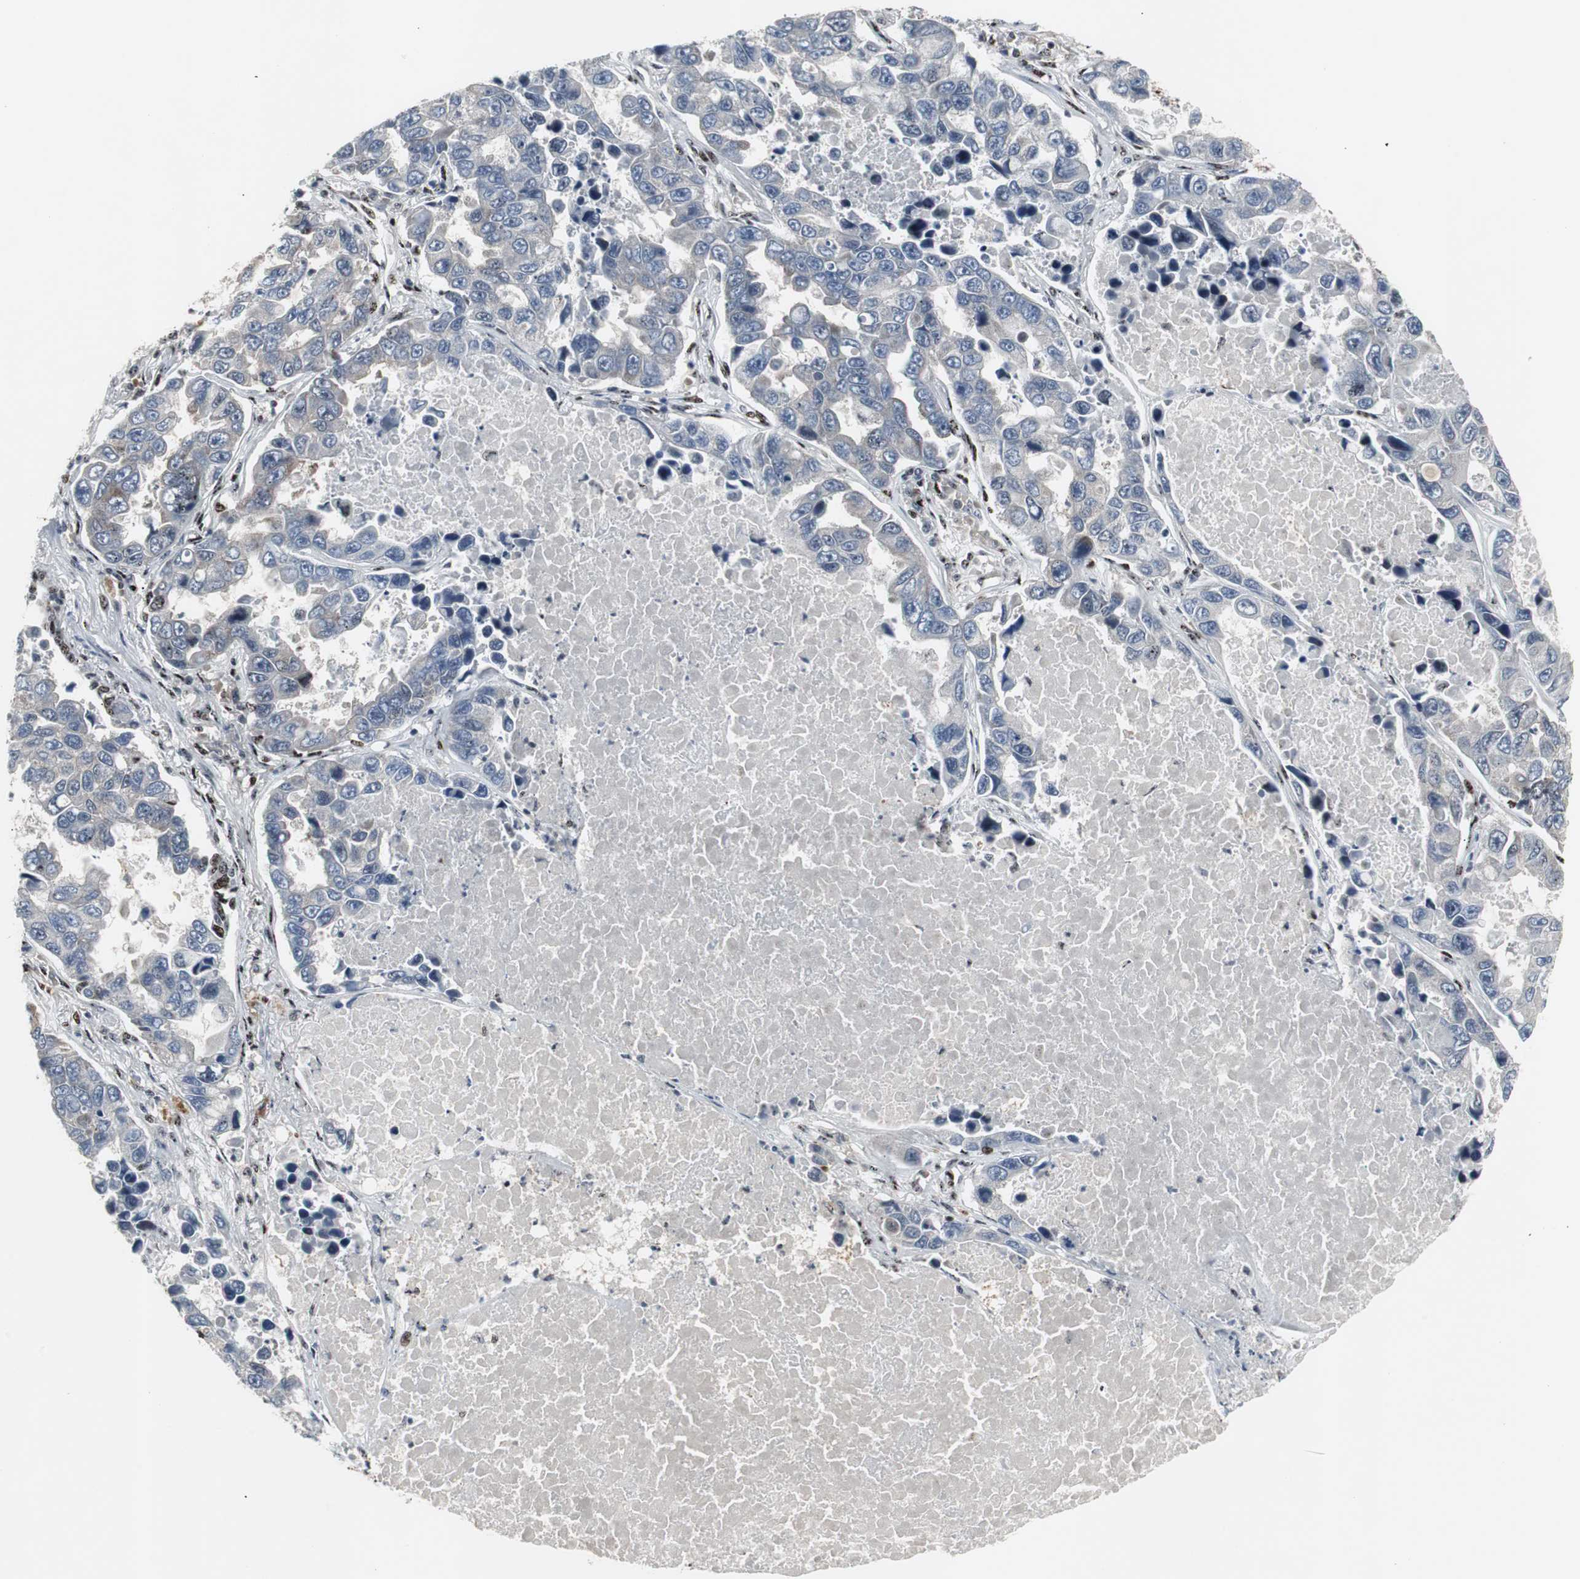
{"staining": {"intensity": "negative", "quantity": "none", "location": "none"}, "tissue": "lung cancer", "cell_type": "Tumor cells", "image_type": "cancer", "snomed": [{"axis": "morphology", "description": "Adenocarcinoma, NOS"}, {"axis": "topography", "description": "Lung"}], "caption": "The IHC micrograph has no significant staining in tumor cells of lung adenocarcinoma tissue.", "gene": "GRK2", "patient": {"sex": "male", "age": 64}}